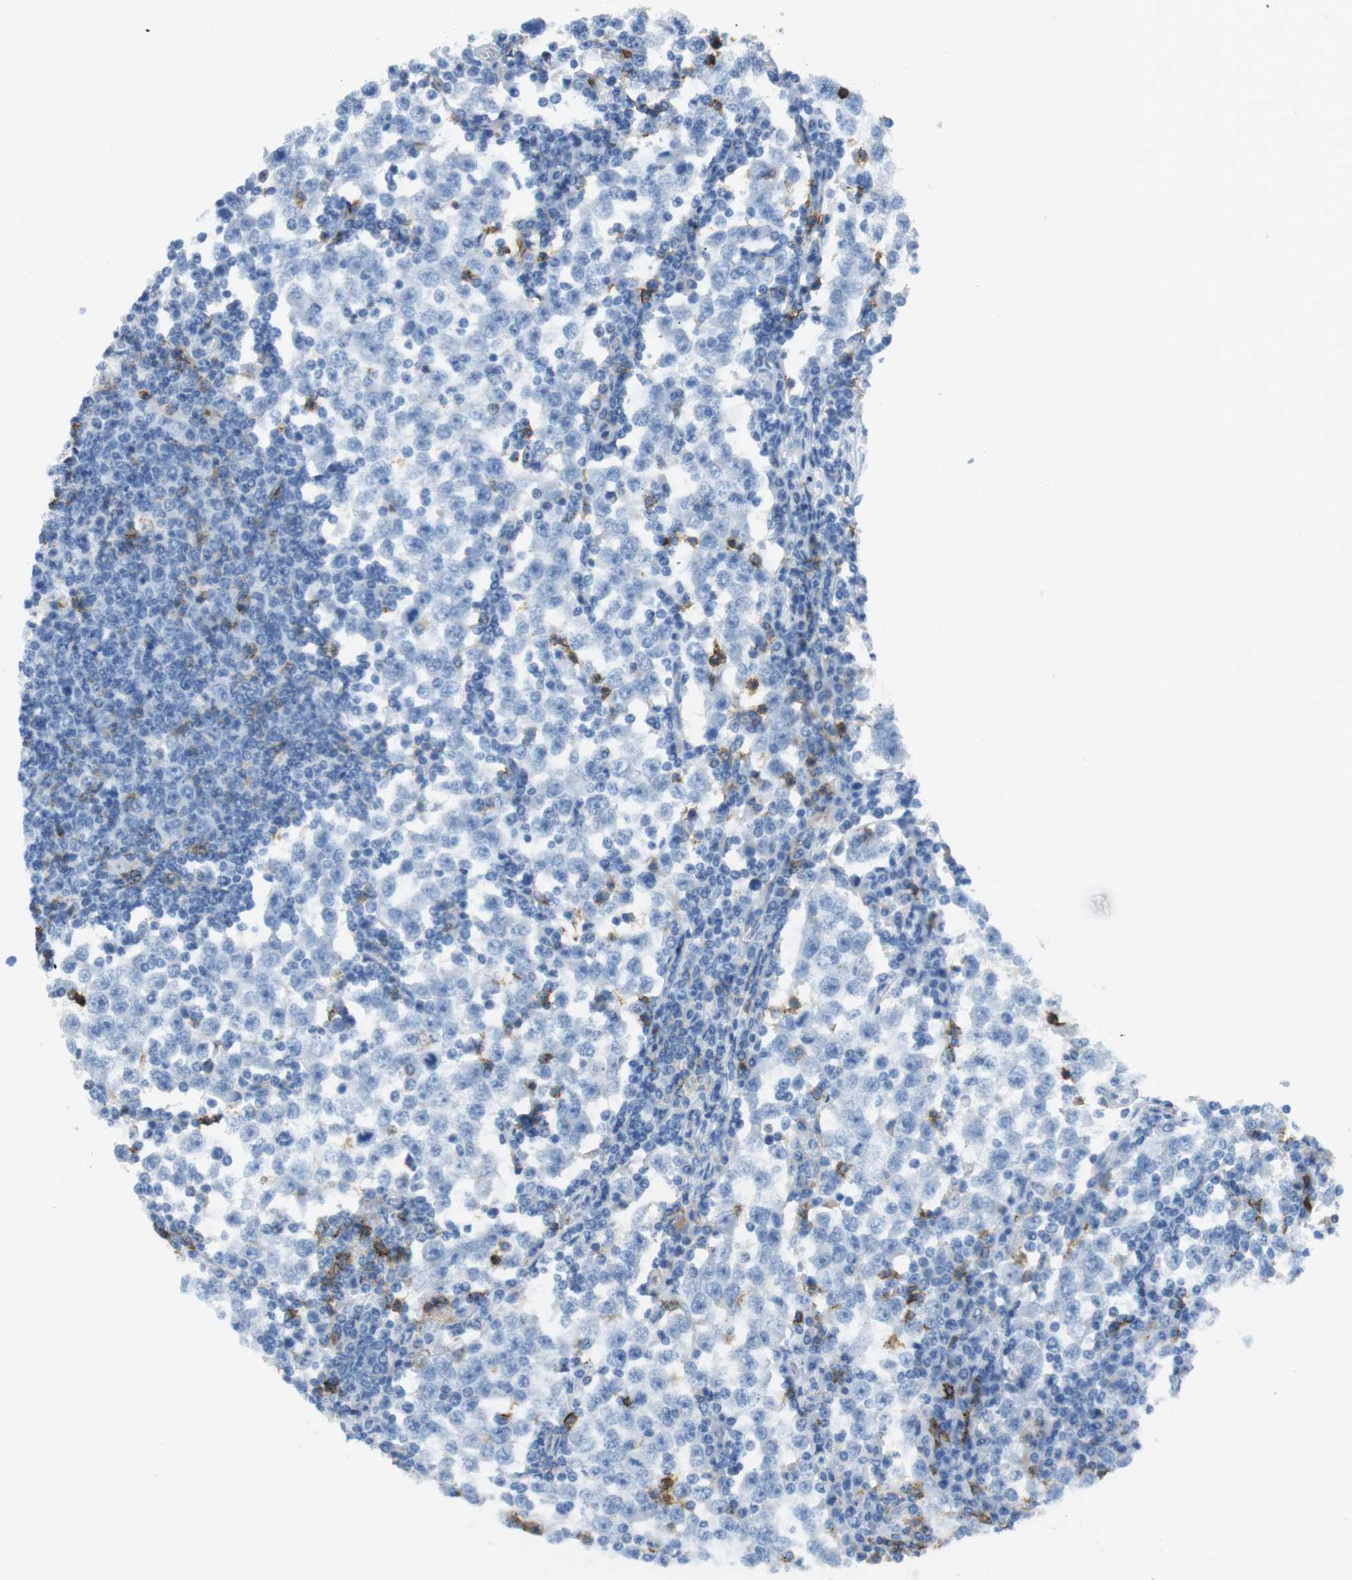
{"staining": {"intensity": "negative", "quantity": "none", "location": "none"}, "tissue": "testis cancer", "cell_type": "Tumor cells", "image_type": "cancer", "snomed": [{"axis": "morphology", "description": "Seminoma, NOS"}, {"axis": "topography", "description": "Testis"}], "caption": "Human seminoma (testis) stained for a protein using IHC demonstrates no positivity in tumor cells.", "gene": "TNFRSF4", "patient": {"sex": "male", "age": 65}}